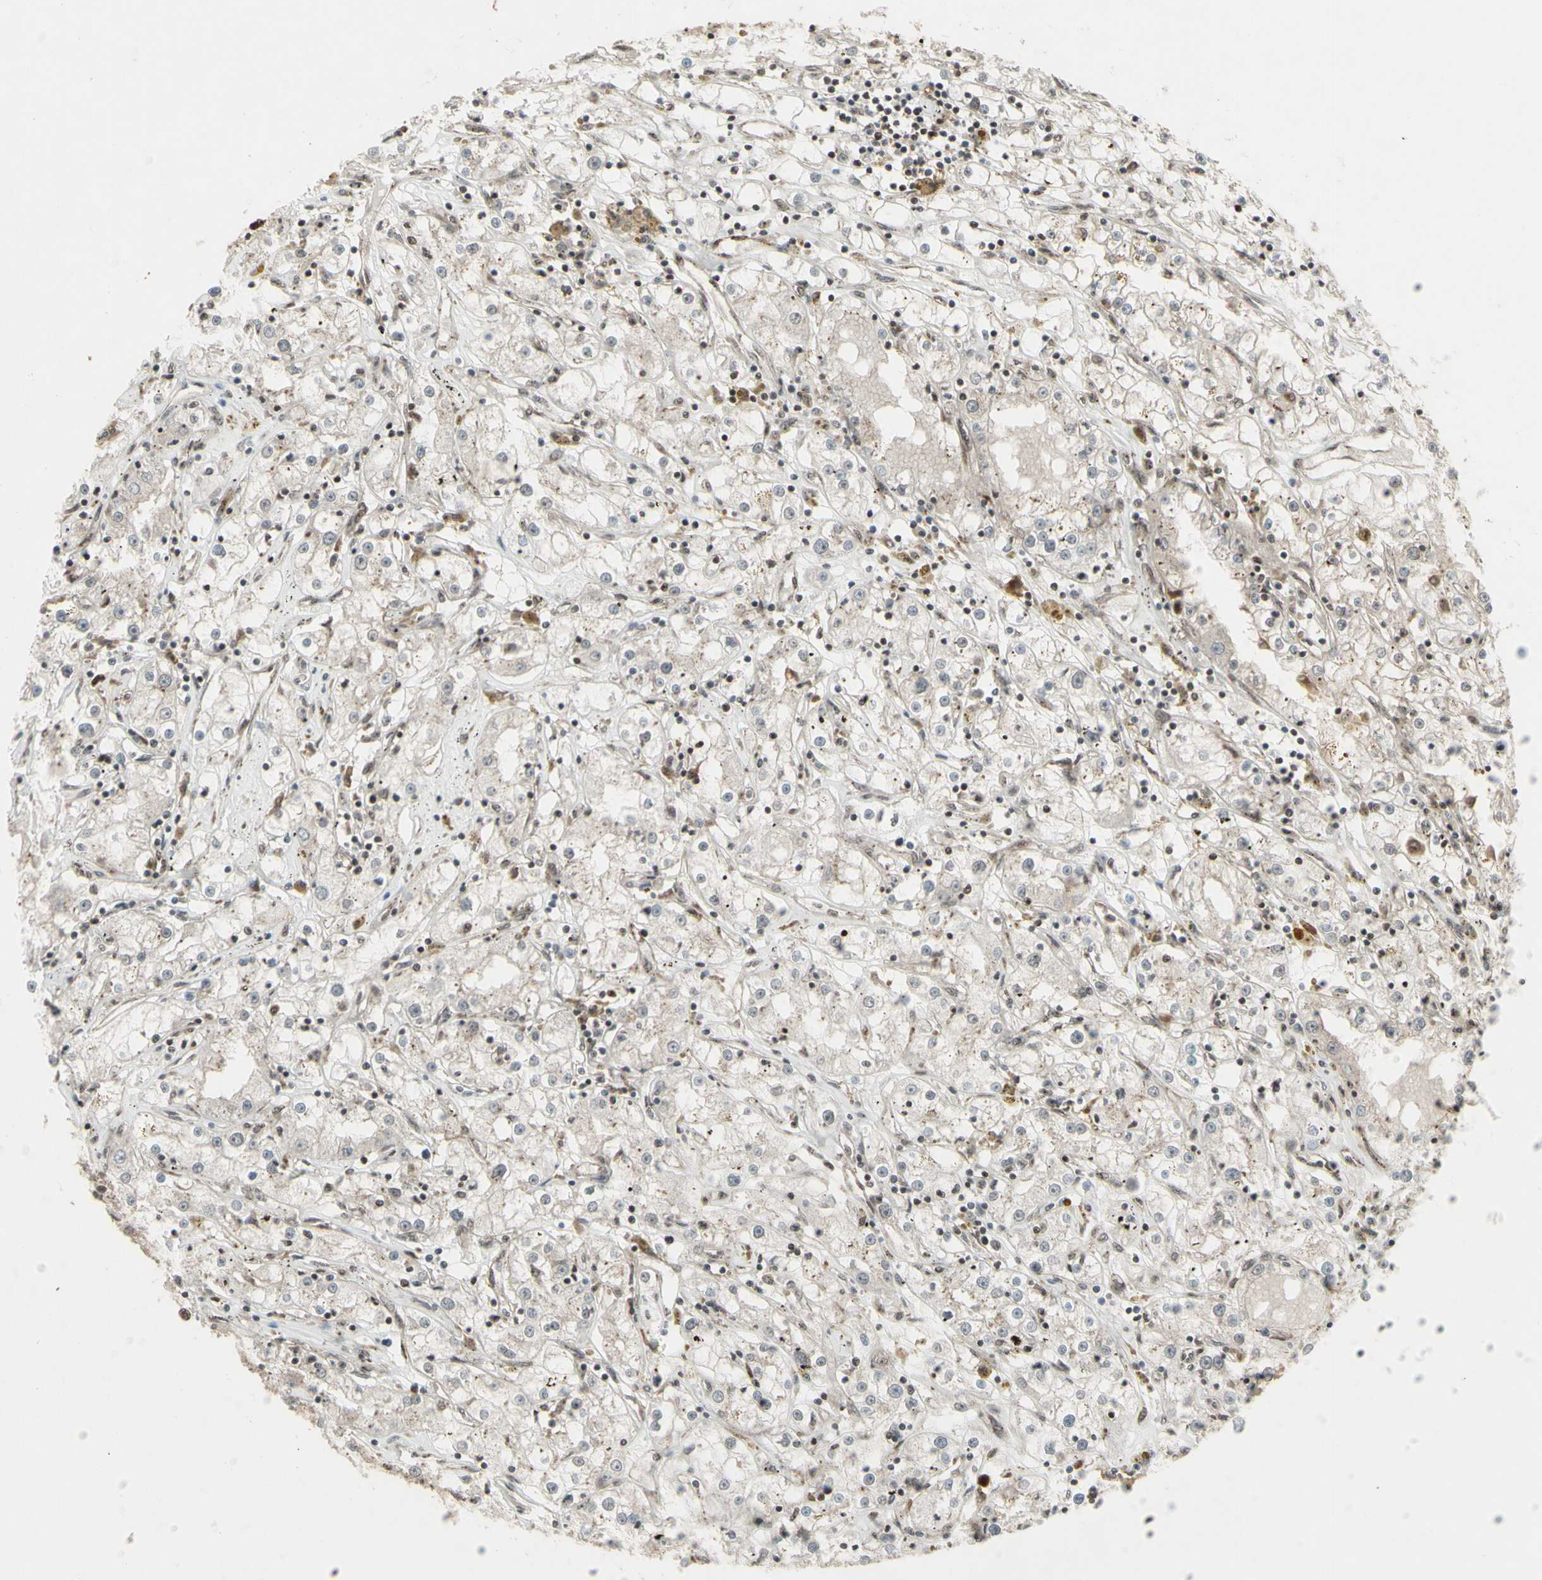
{"staining": {"intensity": "negative", "quantity": "none", "location": "none"}, "tissue": "renal cancer", "cell_type": "Tumor cells", "image_type": "cancer", "snomed": [{"axis": "morphology", "description": "Adenocarcinoma, NOS"}, {"axis": "topography", "description": "Kidney"}], "caption": "Human renal cancer stained for a protein using IHC shows no staining in tumor cells.", "gene": "CBX1", "patient": {"sex": "male", "age": 56}}